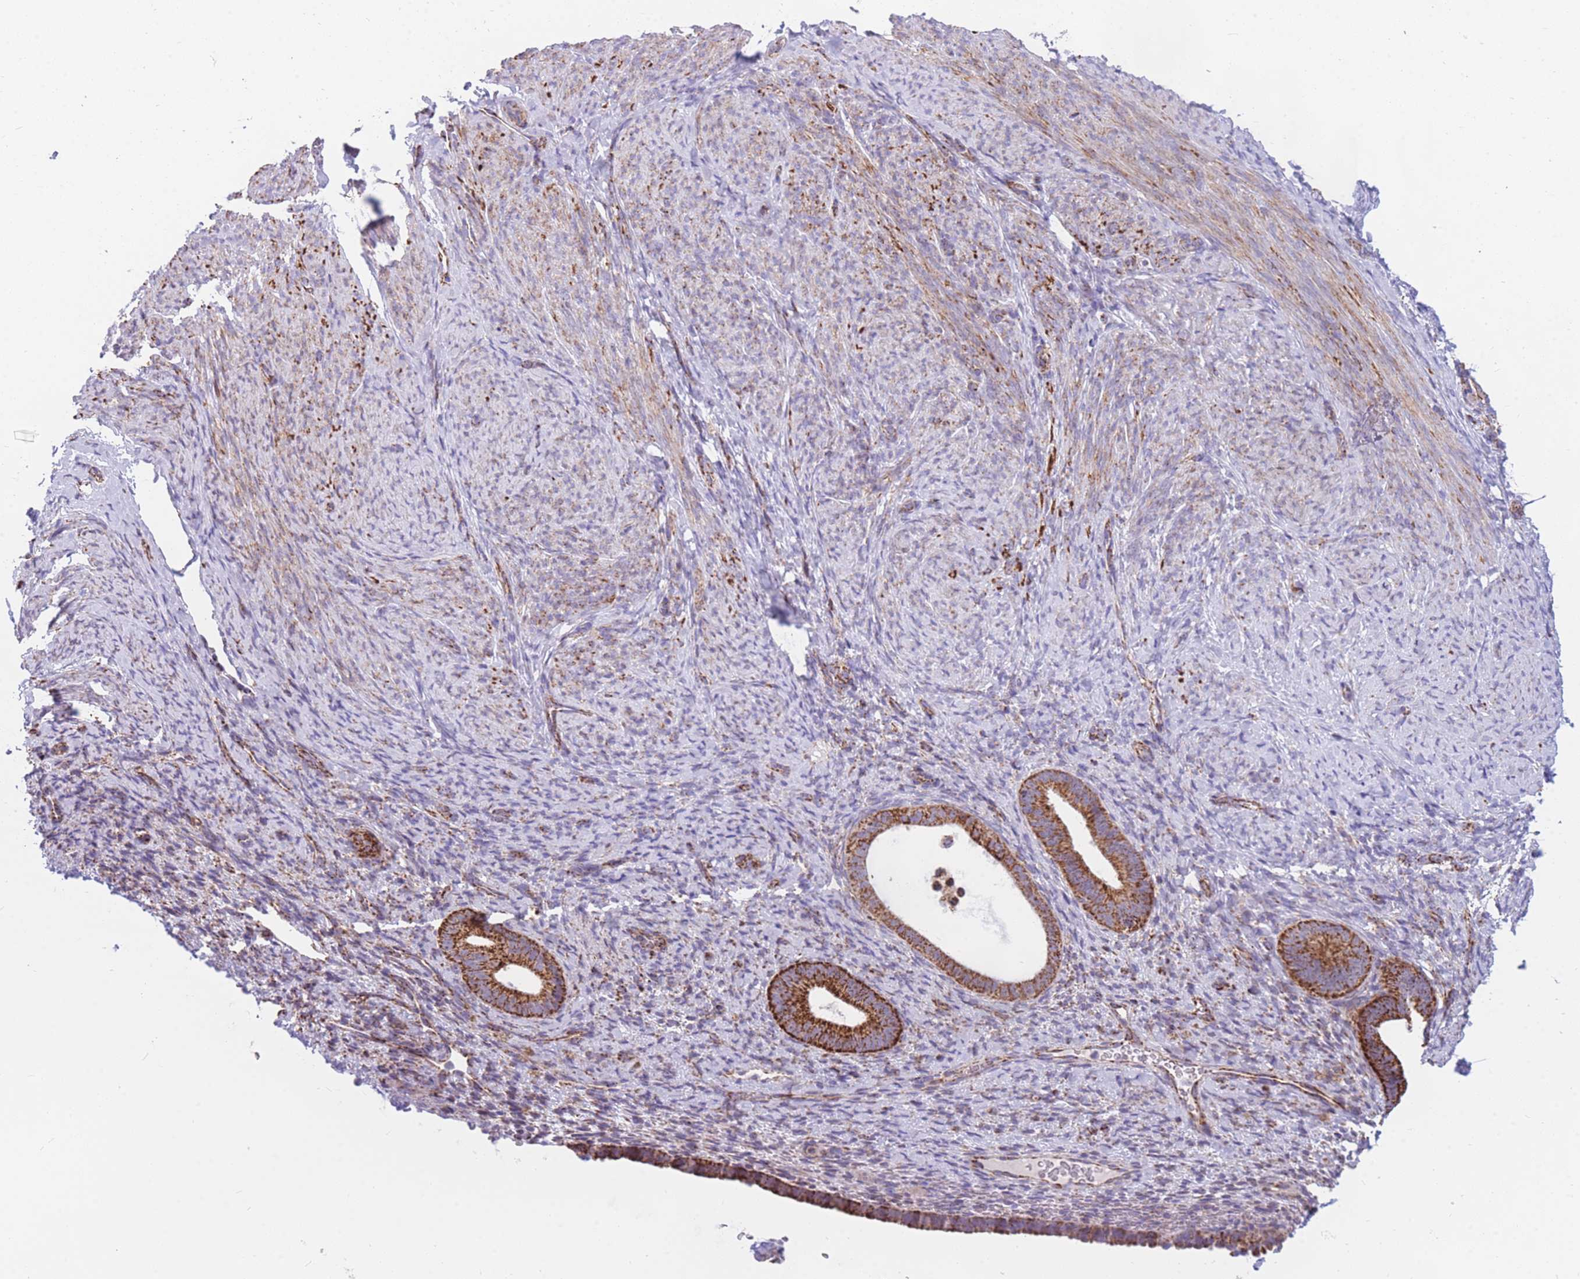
{"staining": {"intensity": "negative", "quantity": "none", "location": "none"}, "tissue": "endometrium", "cell_type": "Cells in endometrial stroma", "image_type": "normal", "snomed": [{"axis": "morphology", "description": "Normal tissue, NOS"}, {"axis": "topography", "description": "Endometrium"}], "caption": "The immunohistochemistry (IHC) photomicrograph has no significant staining in cells in endometrial stroma of endometrium.", "gene": "DDX49", "patient": {"sex": "female", "age": 65}}